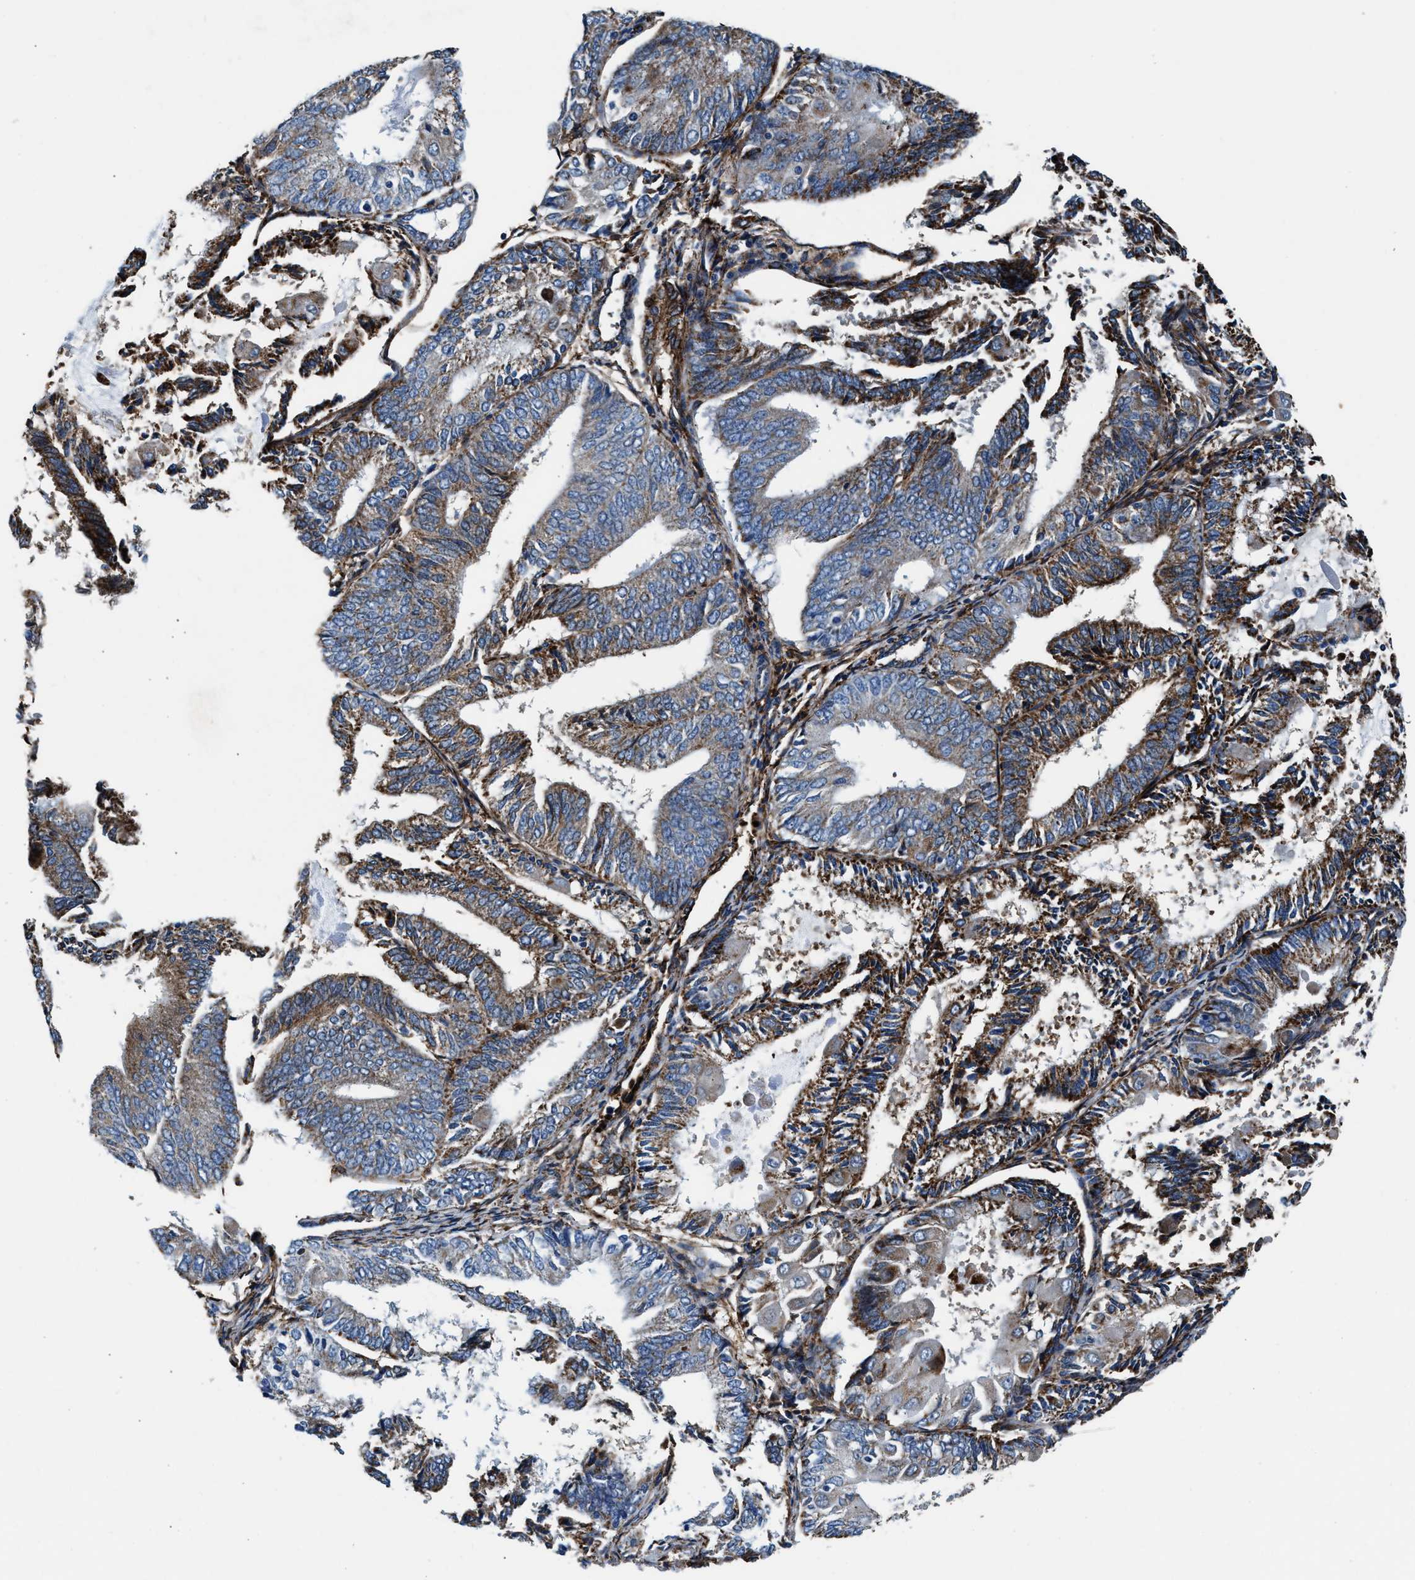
{"staining": {"intensity": "moderate", "quantity": "25%-75%", "location": "cytoplasmic/membranous"}, "tissue": "endometrial cancer", "cell_type": "Tumor cells", "image_type": "cancer", "snomed": [{"axis": "morphology", "description": "Adenocarcinoma, NOS"}, {"axis": "topography", "description": "Endometrium"}], "caption": "Protein analysis of endometrial cancer (adenocarcinoma) tissue displays moderate cytoplasmic/membranous positivity in approximately 25%-75% of tumor cells.", "gene": "SLFN11", "patient": {"sex": "female", "age": 81}}